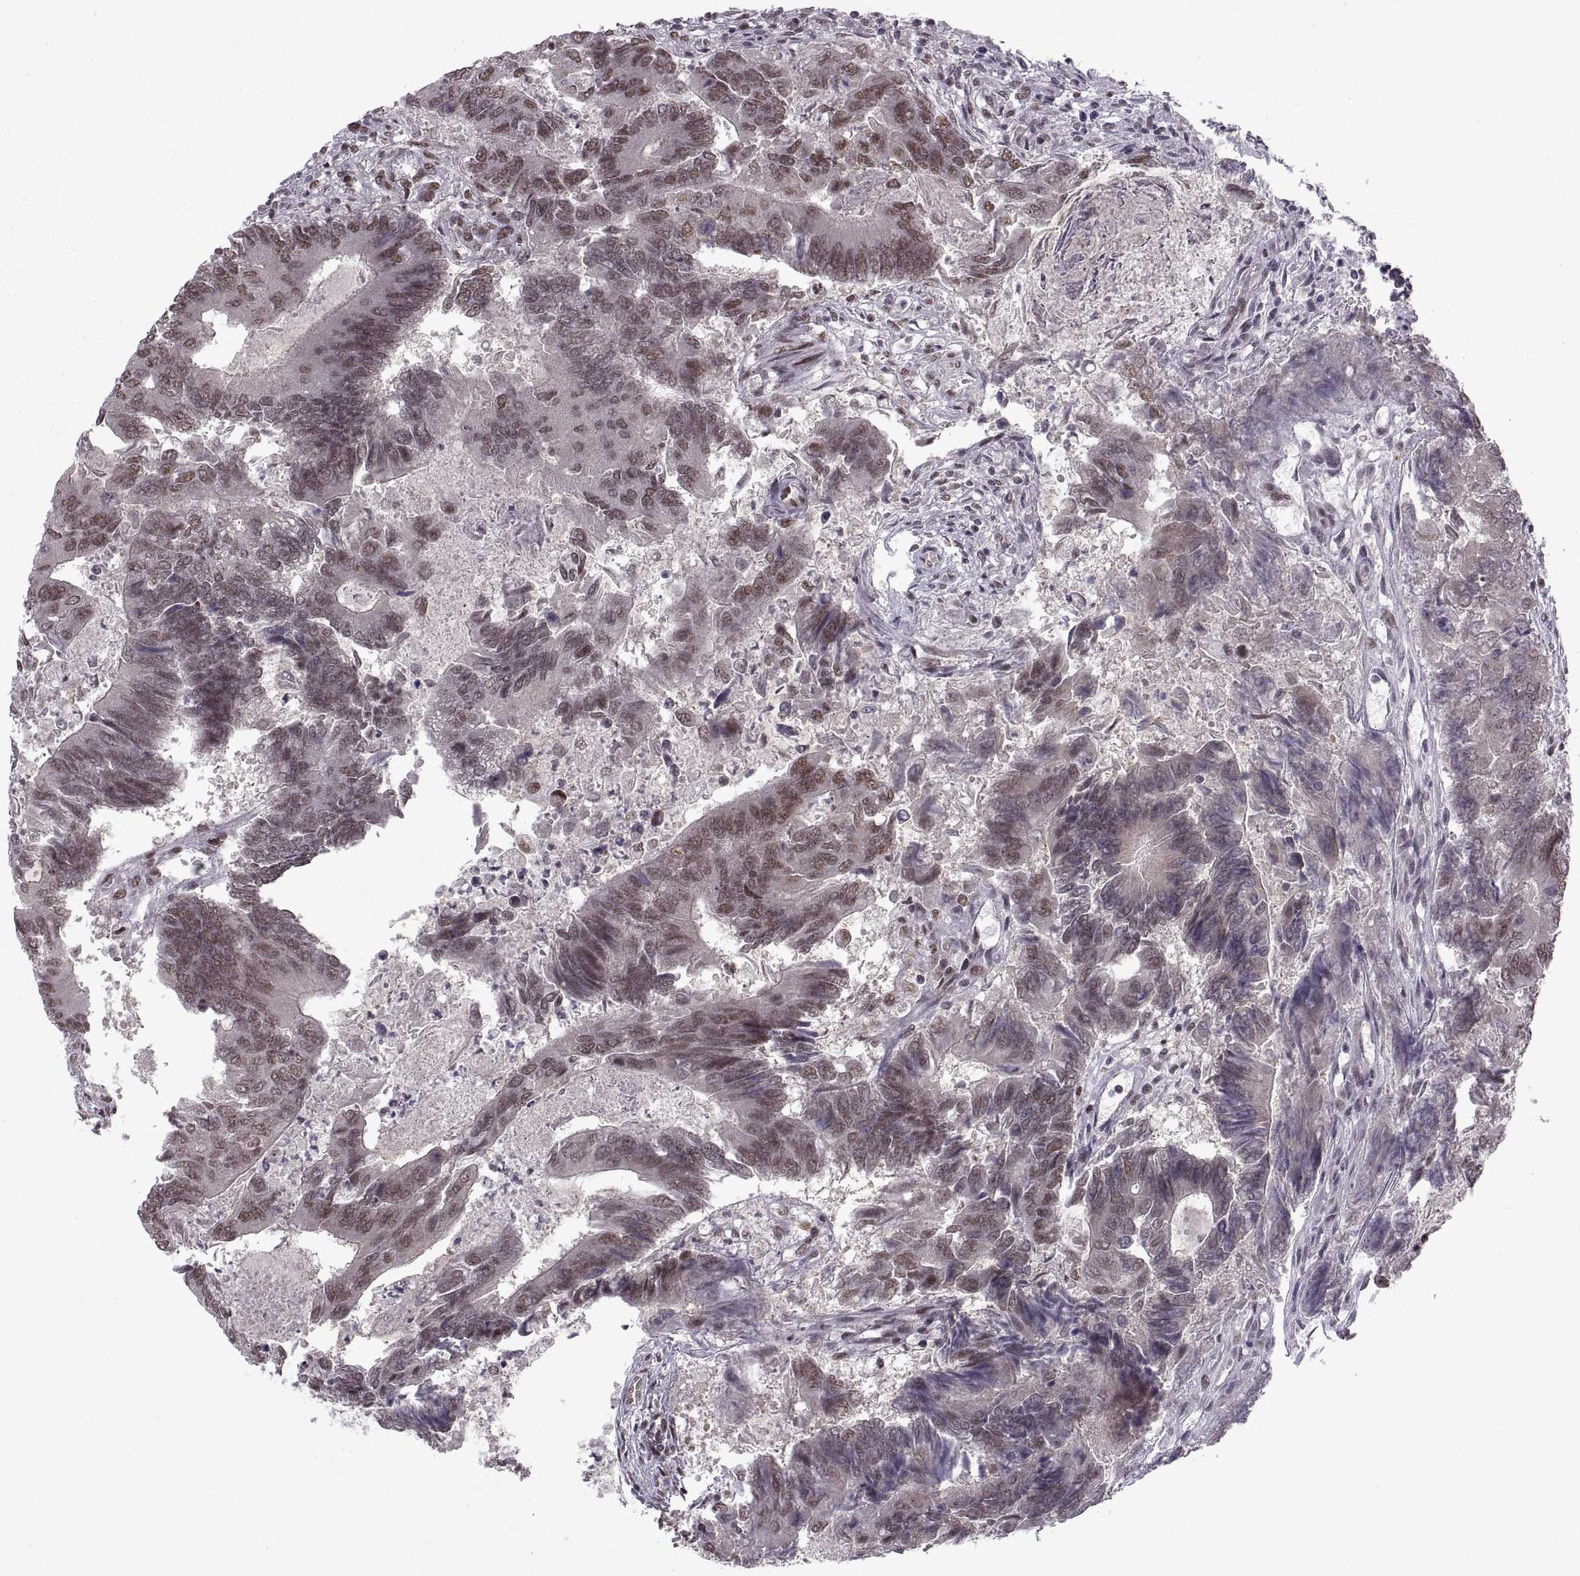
{"staining": {"intensity": "moderate", "quantity": ">75%", "location": "nuclear"}, "tissue": "colorectal cancer", "cell_type": "Tumor cells", "image_type": "cancer", "snomed": [{"axis": "morphology", "description": "Adenocarcinoma, NOS"}, {"axis": "topography", "description": "Colon"}], "caption": "Human adenocarcinoma (colorectal) stained with a protein marker shows moderate staining in tumor cells.", "gene": "MT1E", "patient": {"sex": "female", "age": 67}}